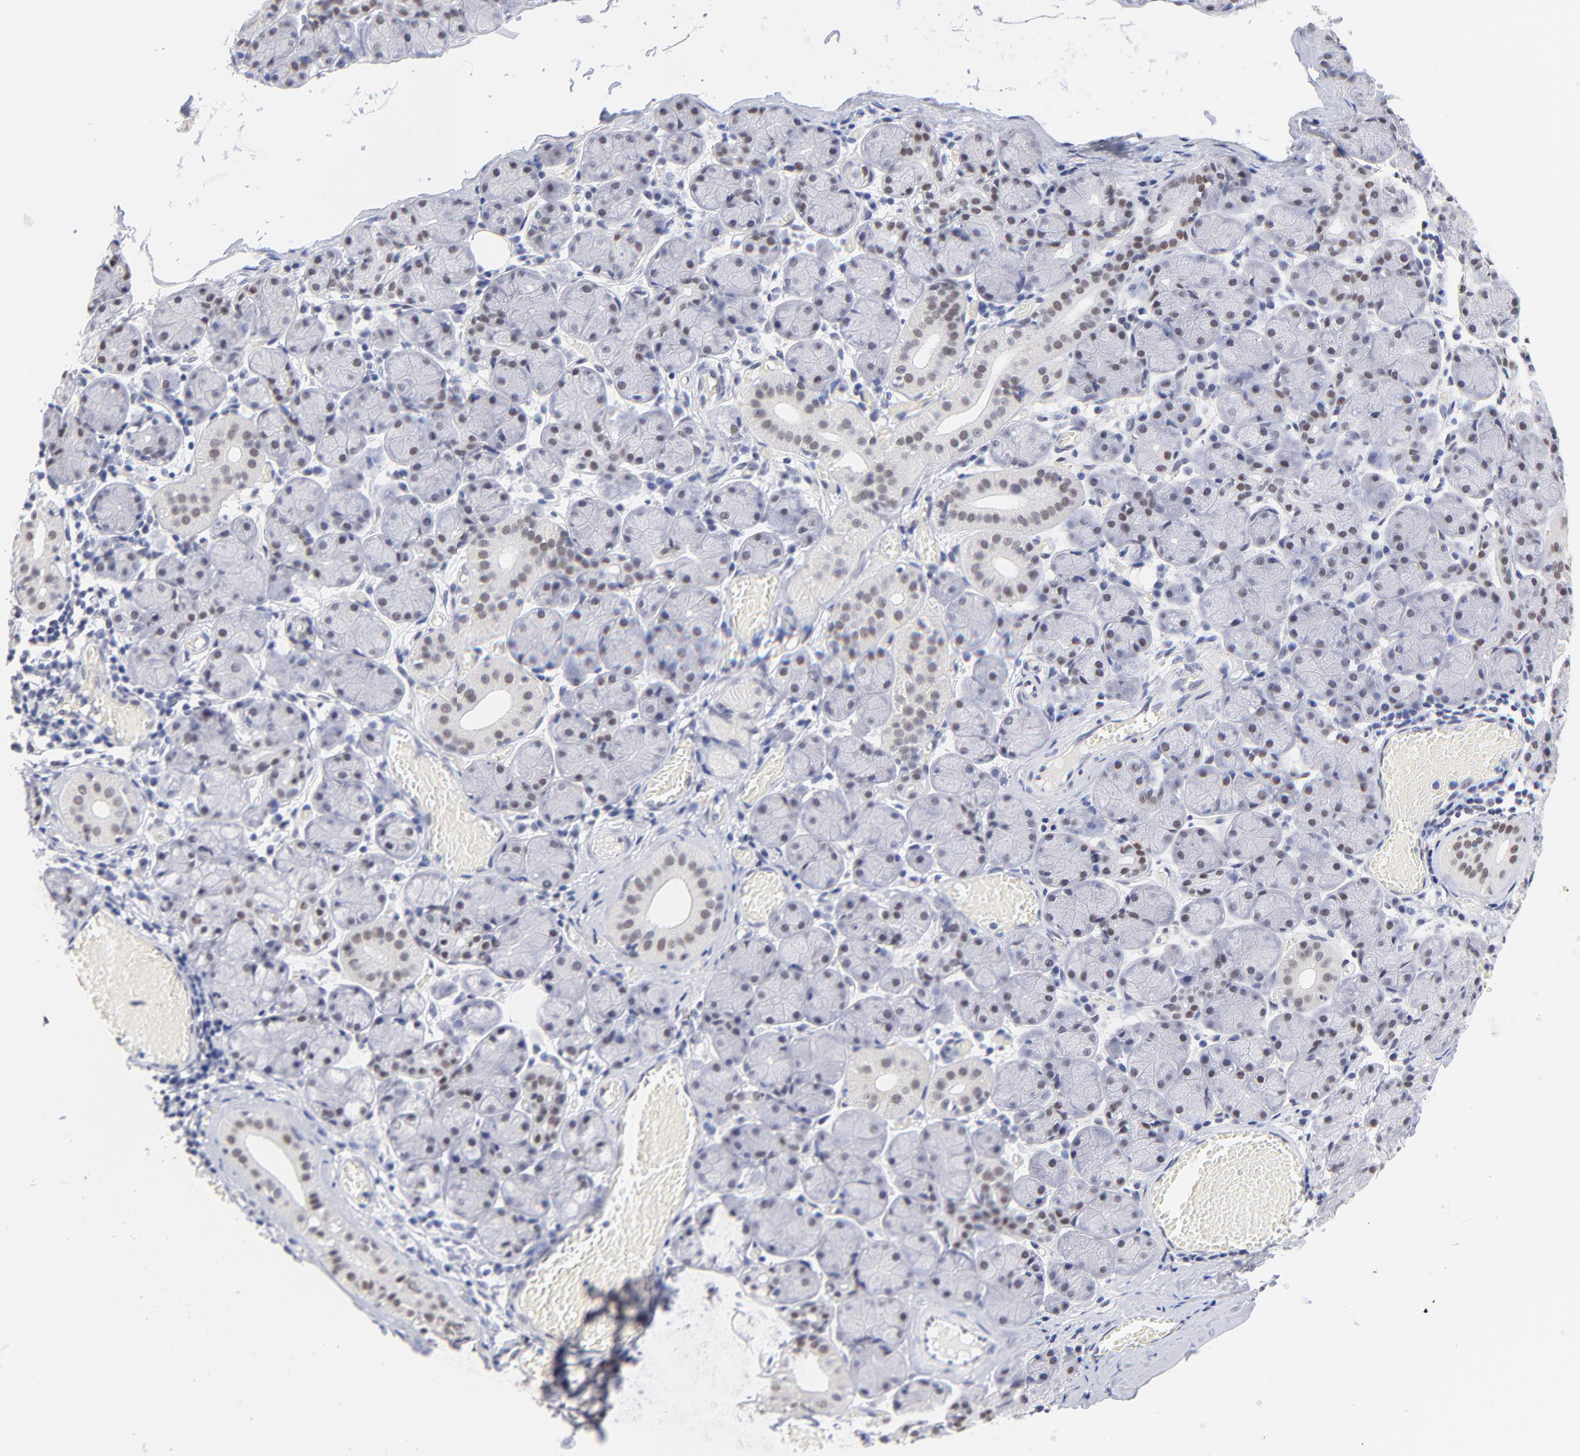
{"staining": {"intensity": "weak", "quantity": "25%-75%", "location": "nuclear"}, "tissue": "salivary gland", "cell_type": "Glandular cells", "image_type": "normal", "snomed": [{"axis": "morphology", "description": "Normal tissue, NOS"}, {"axis": "topography", "description": "Salivary gland"}], "caption": "The immunohistochemical stain shows weak nuclear positivity in glandular cells of benign salivary gland.", "gene": "ZNF74", "patient": {"sex": "female", "age": 24}}